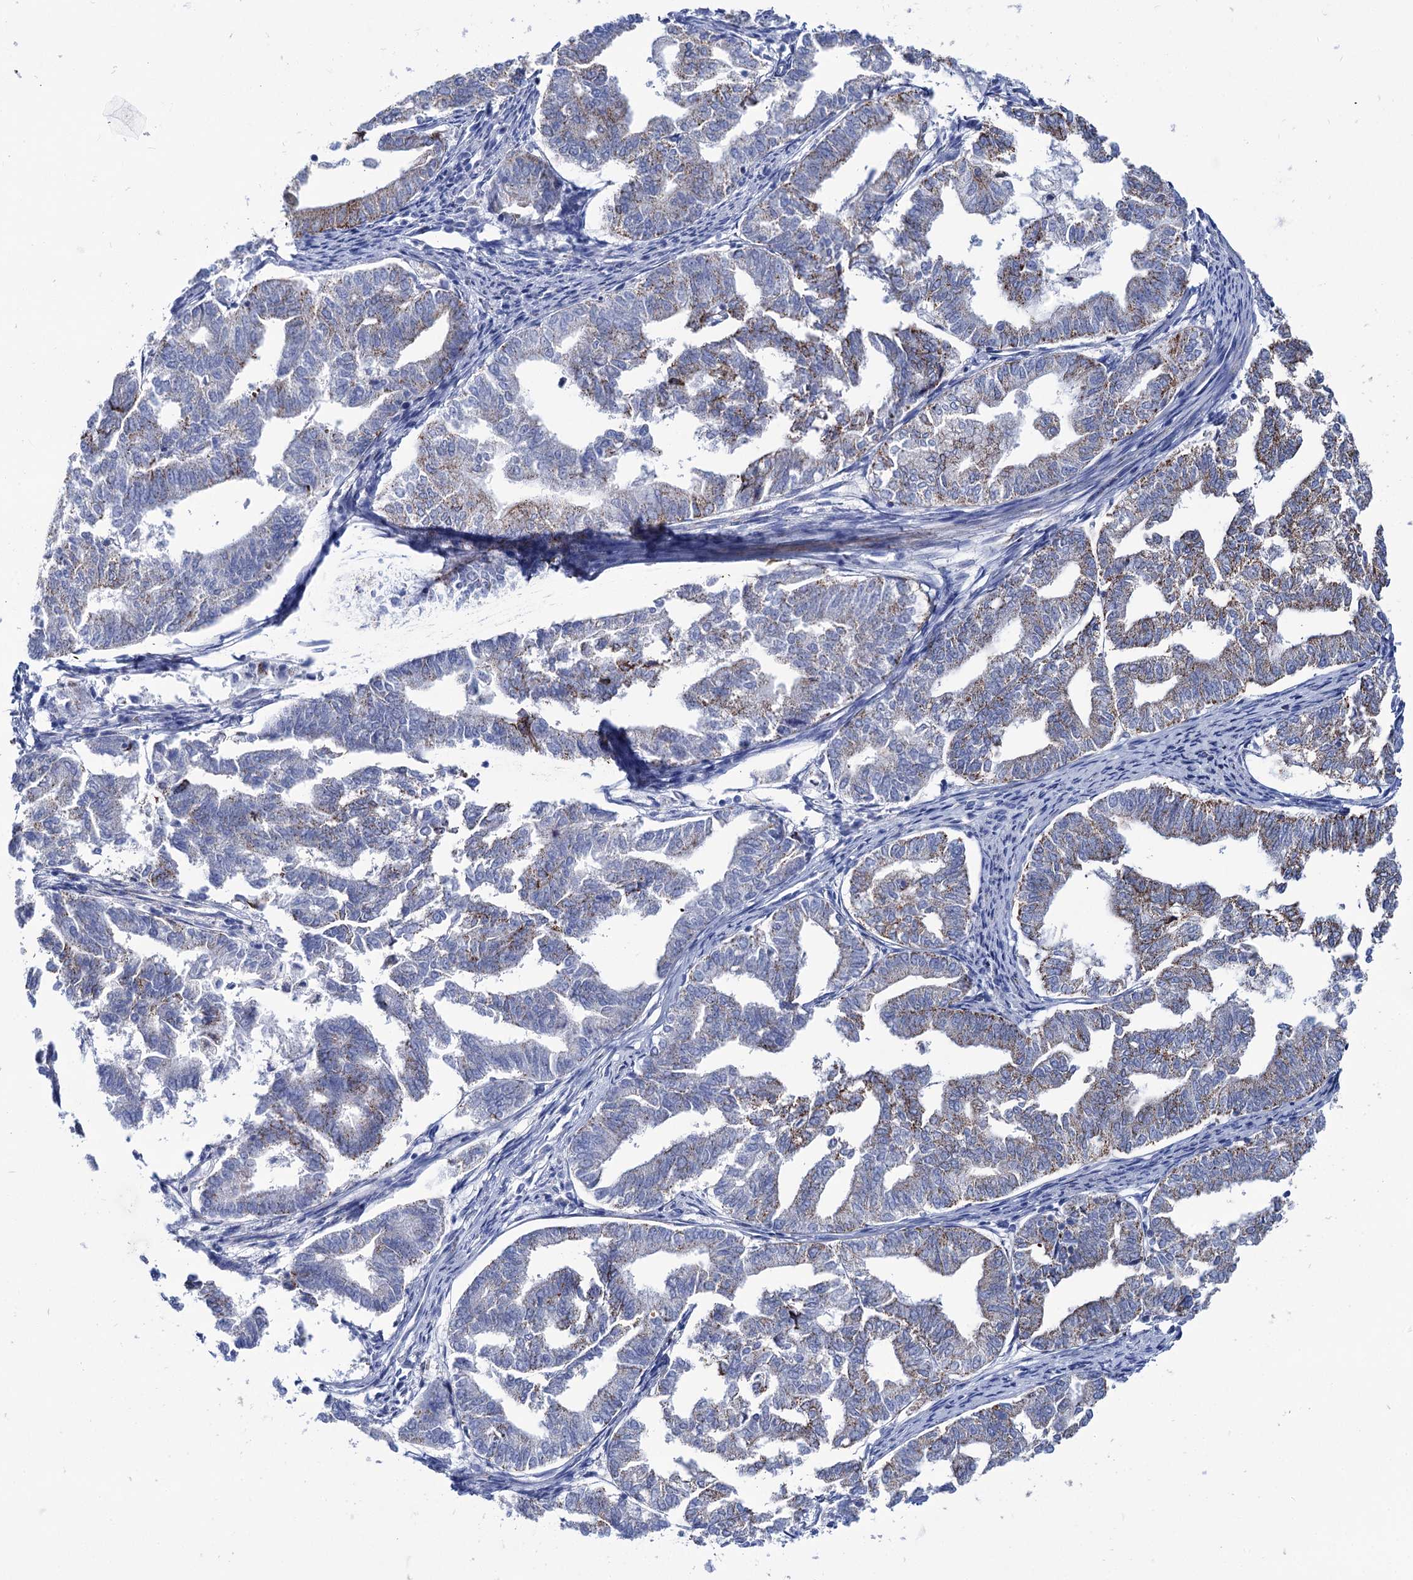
{"staining": {"intensity": "moderate", "quantity": "<25%", "location": "cytoplasmic/membranous"}, "tissue": "endometrial cancer", "cell_type": "Tumor cells", "image_type": "cancer", "snomed": [{"axis": "morphology", "description": "Adenocarcinoma, NOS"}, {"axis": "topography", "description": "Endometrium"}], "caption": "An IHC image of tumor tissue is shown. Protein staining in brown shows moderate cytoplasmic/membranous positivity in adenocarcinoma (endometrial) within tumor cells.", "gene": "UBASH3B", "patient": {"sex": "female", "age": 79}}